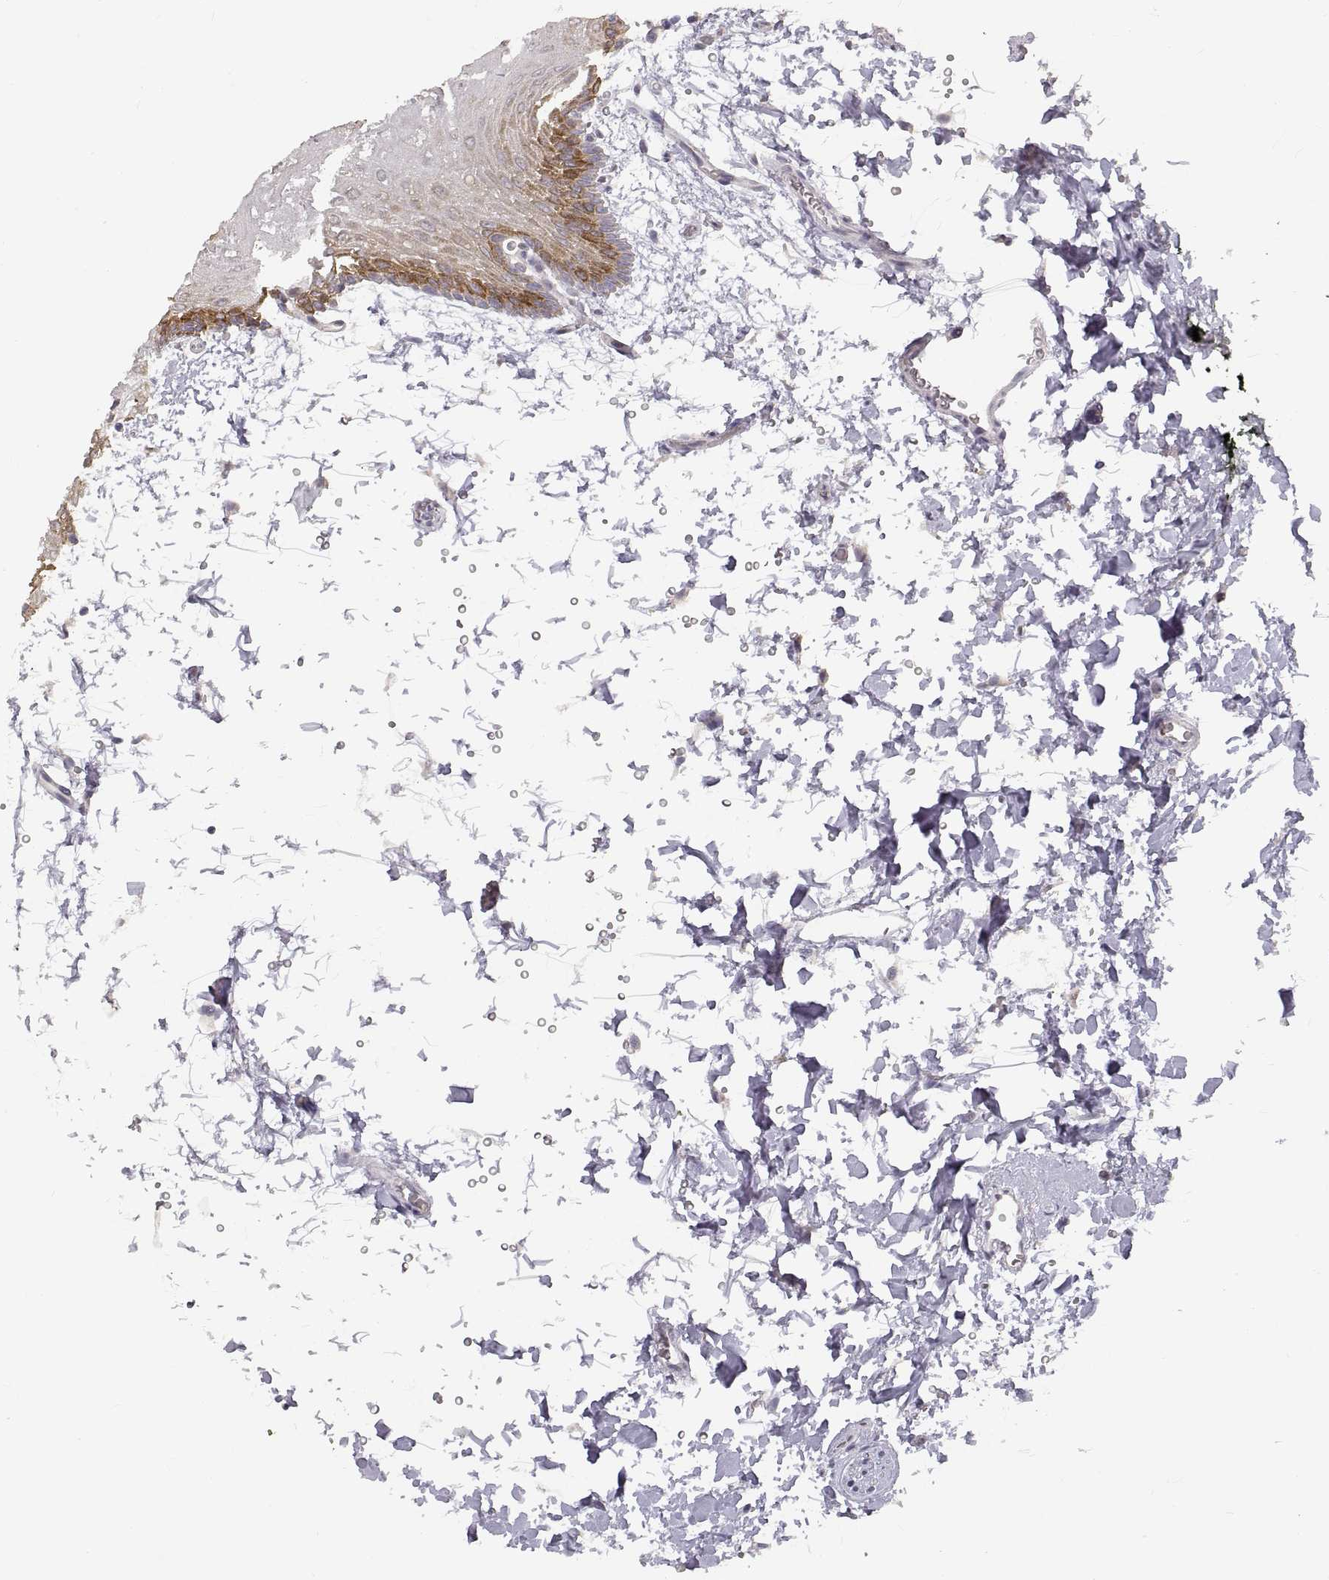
{"staining": {"intensity": "strong", "quantity": "<25%", "location": "cytoplasmic/membranous"}, "tissue": "oral mucosa", "cell_type": "Squamous epithelial cells", "image_type": "normal", "snomed": [{"axis": "morphology", "description": "Normal tissue, NOS"}, {"axis": "topography", "description": "Oral tissue"}, {"axis": "topography", "description": "Head-Neck"}], "caption": "Unremarkable oral mucosa exhibits strong cytoplasmic/membranous staining in about <25% of squamous epithelial cells.", "gene": "HSP90AB1", "patient": {"sex": "male", "age": 65}}